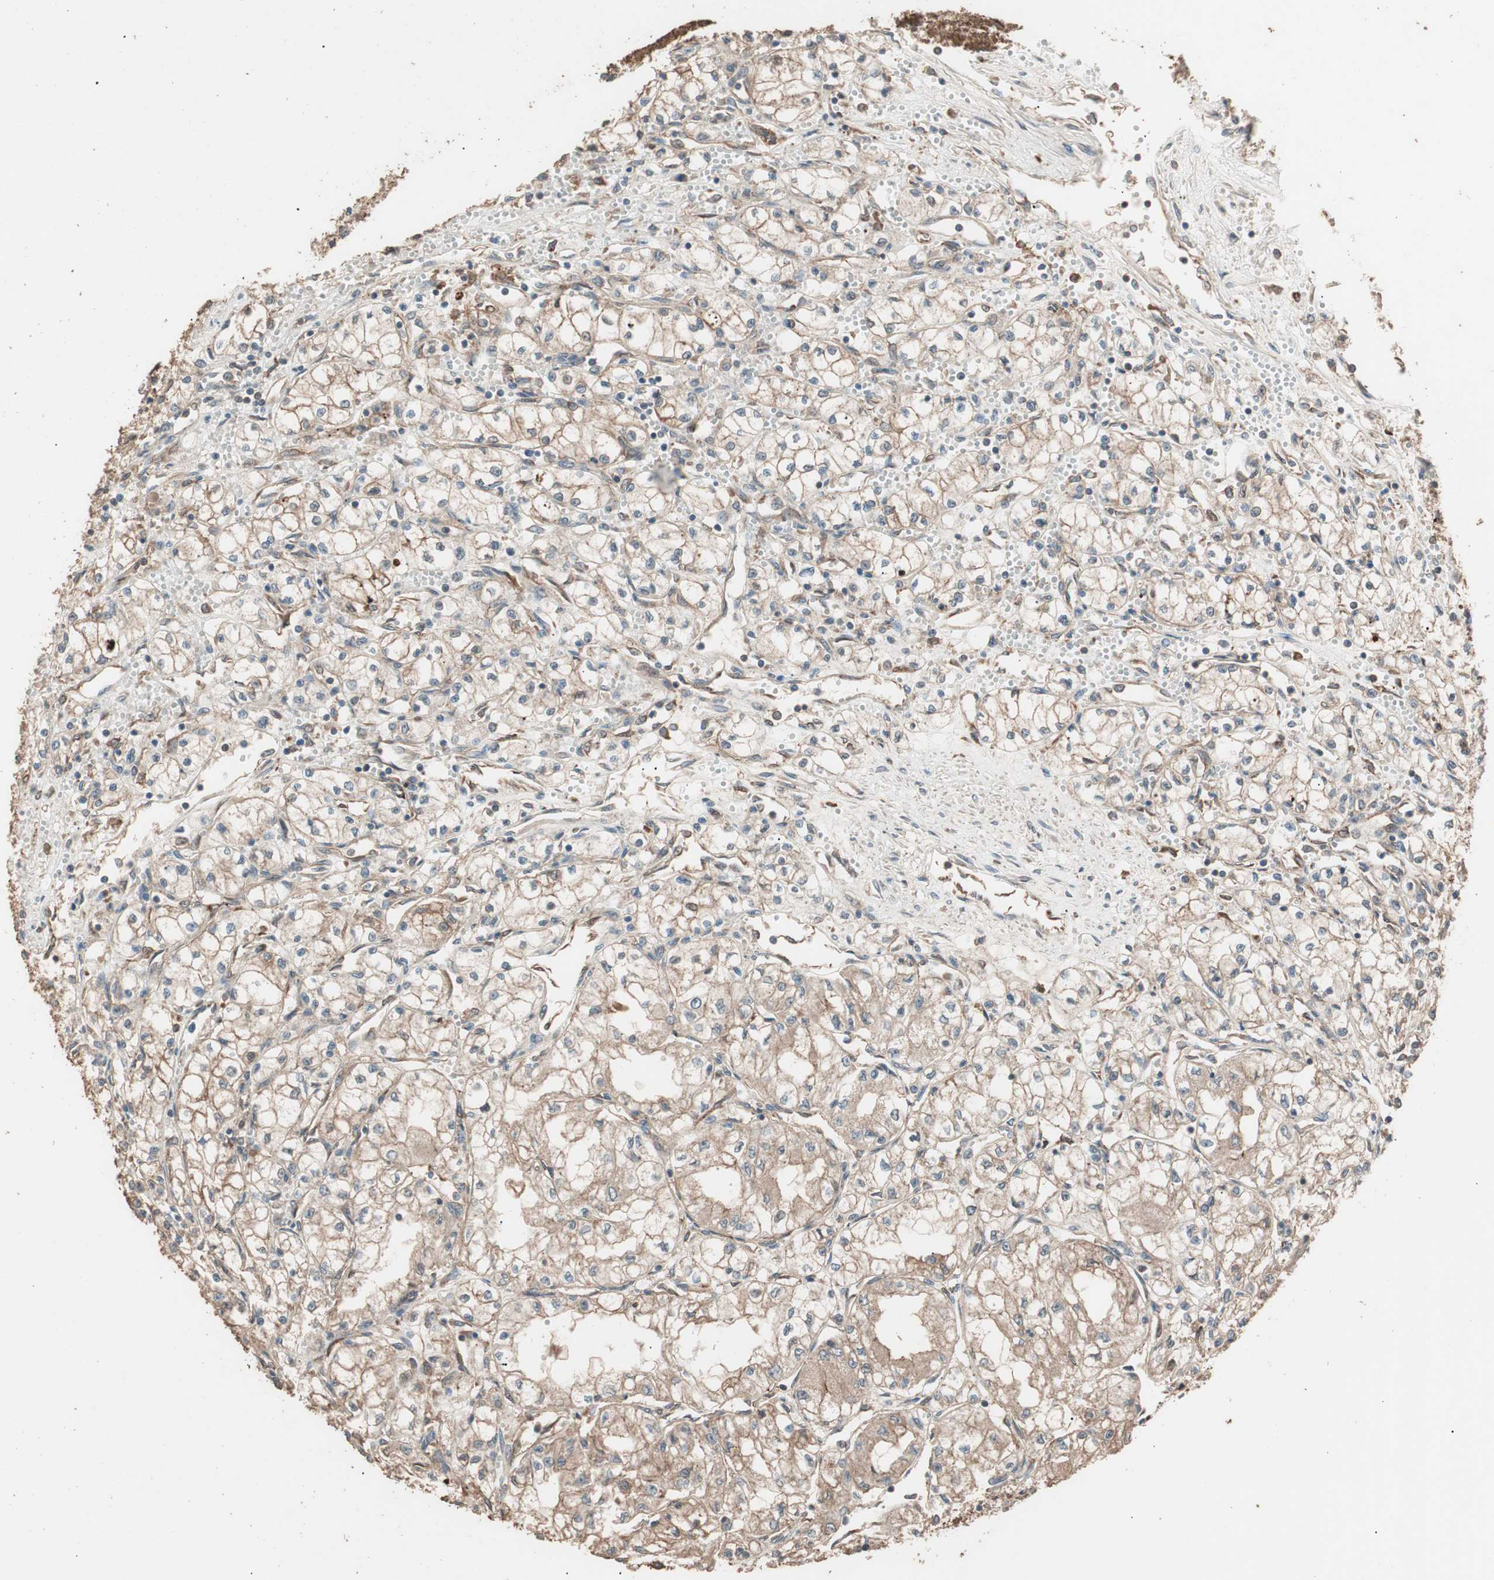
{"staining": {"intensity": "moderate", "quantity": ">75%", "location": "cytoplasmic/membranous"}, "tissue": "renal cancer", "cell_type": "Tumor cells", "image_type": "cancer", "snomed": [{"axis": "morphology", "description": "Normal tissue, NOS"}, {"axis": "morphology", "description": "Adenocarcinoma, NOS"}, {"axis": "topography", "description": "Kidney"}], "caption": "Human renal cancer (adenocarcinoma) stained for a protein (brown) exhibits moderate cytoplasmic/membranous positive staining in approximately >75% of tumor cells.", "gene": "CCN4", "patient": {"sex": "male", "age": 59}}